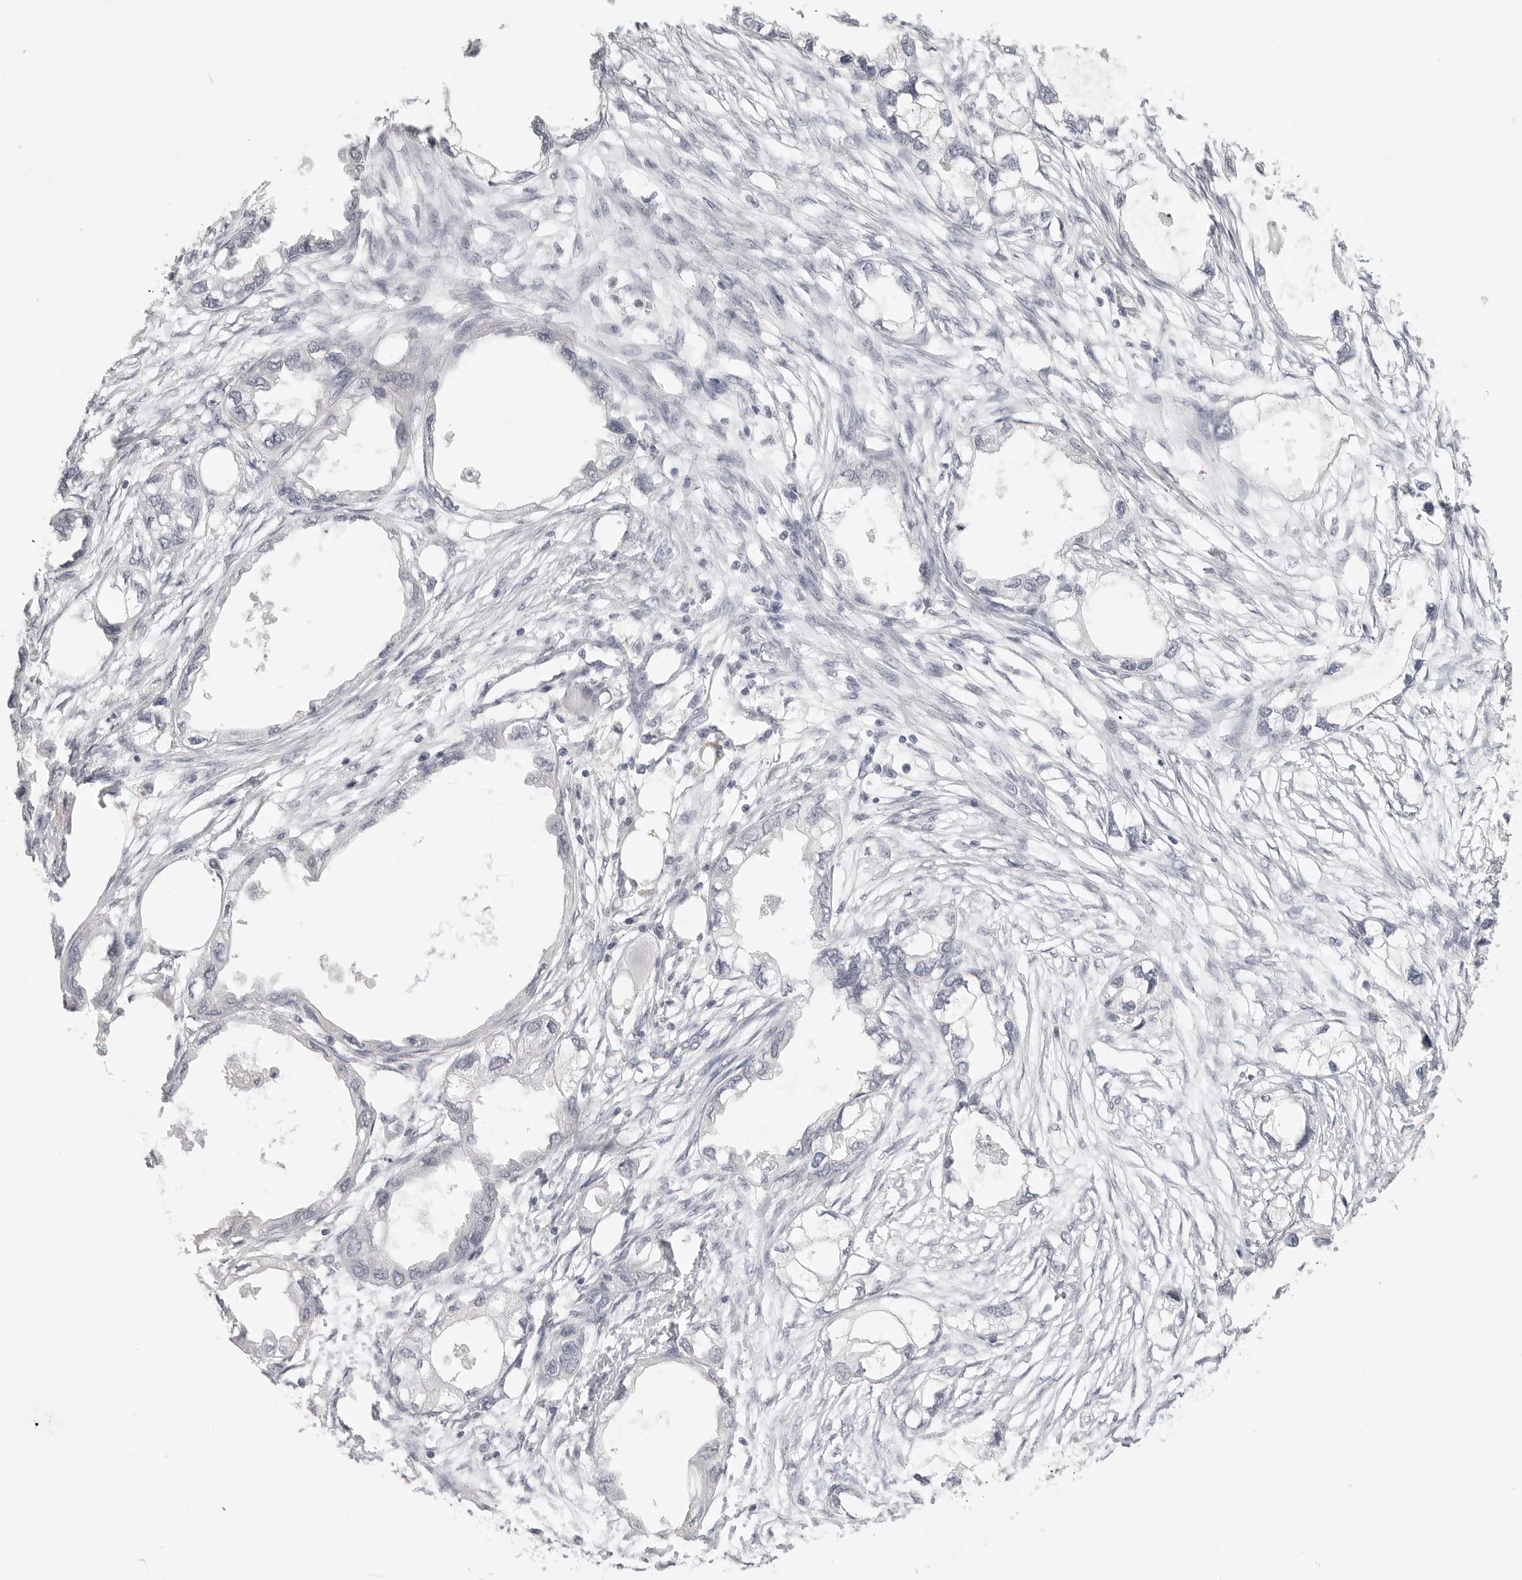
{"staining": {"intensity": "negative", "quantity": "none", "location": "none"}, "tissue": "endometrial cancer", "cell_type": "Tumor cells", "image_type": "cancer", "snomed": [{"axis": "morphology", "description": "Adenocarcinoma, NOS"}, {"axis": "morphology", "description": "Adenocarcinoma, metastatic, NOS"}, {"axis": "topography", "description": "Adipose tissue"}, {"axis": "topography", "description": "Endometrium"}], "caption": "The immunohistochemistry micrograph has no significant expression in tumor cells of endometrial adenocarcinoma tissue. (DAB IHC visualized using brightfield microscopy, high magnification).", "gene": "HMGCS2", "patient": {"sex": "female", "age": 67}}